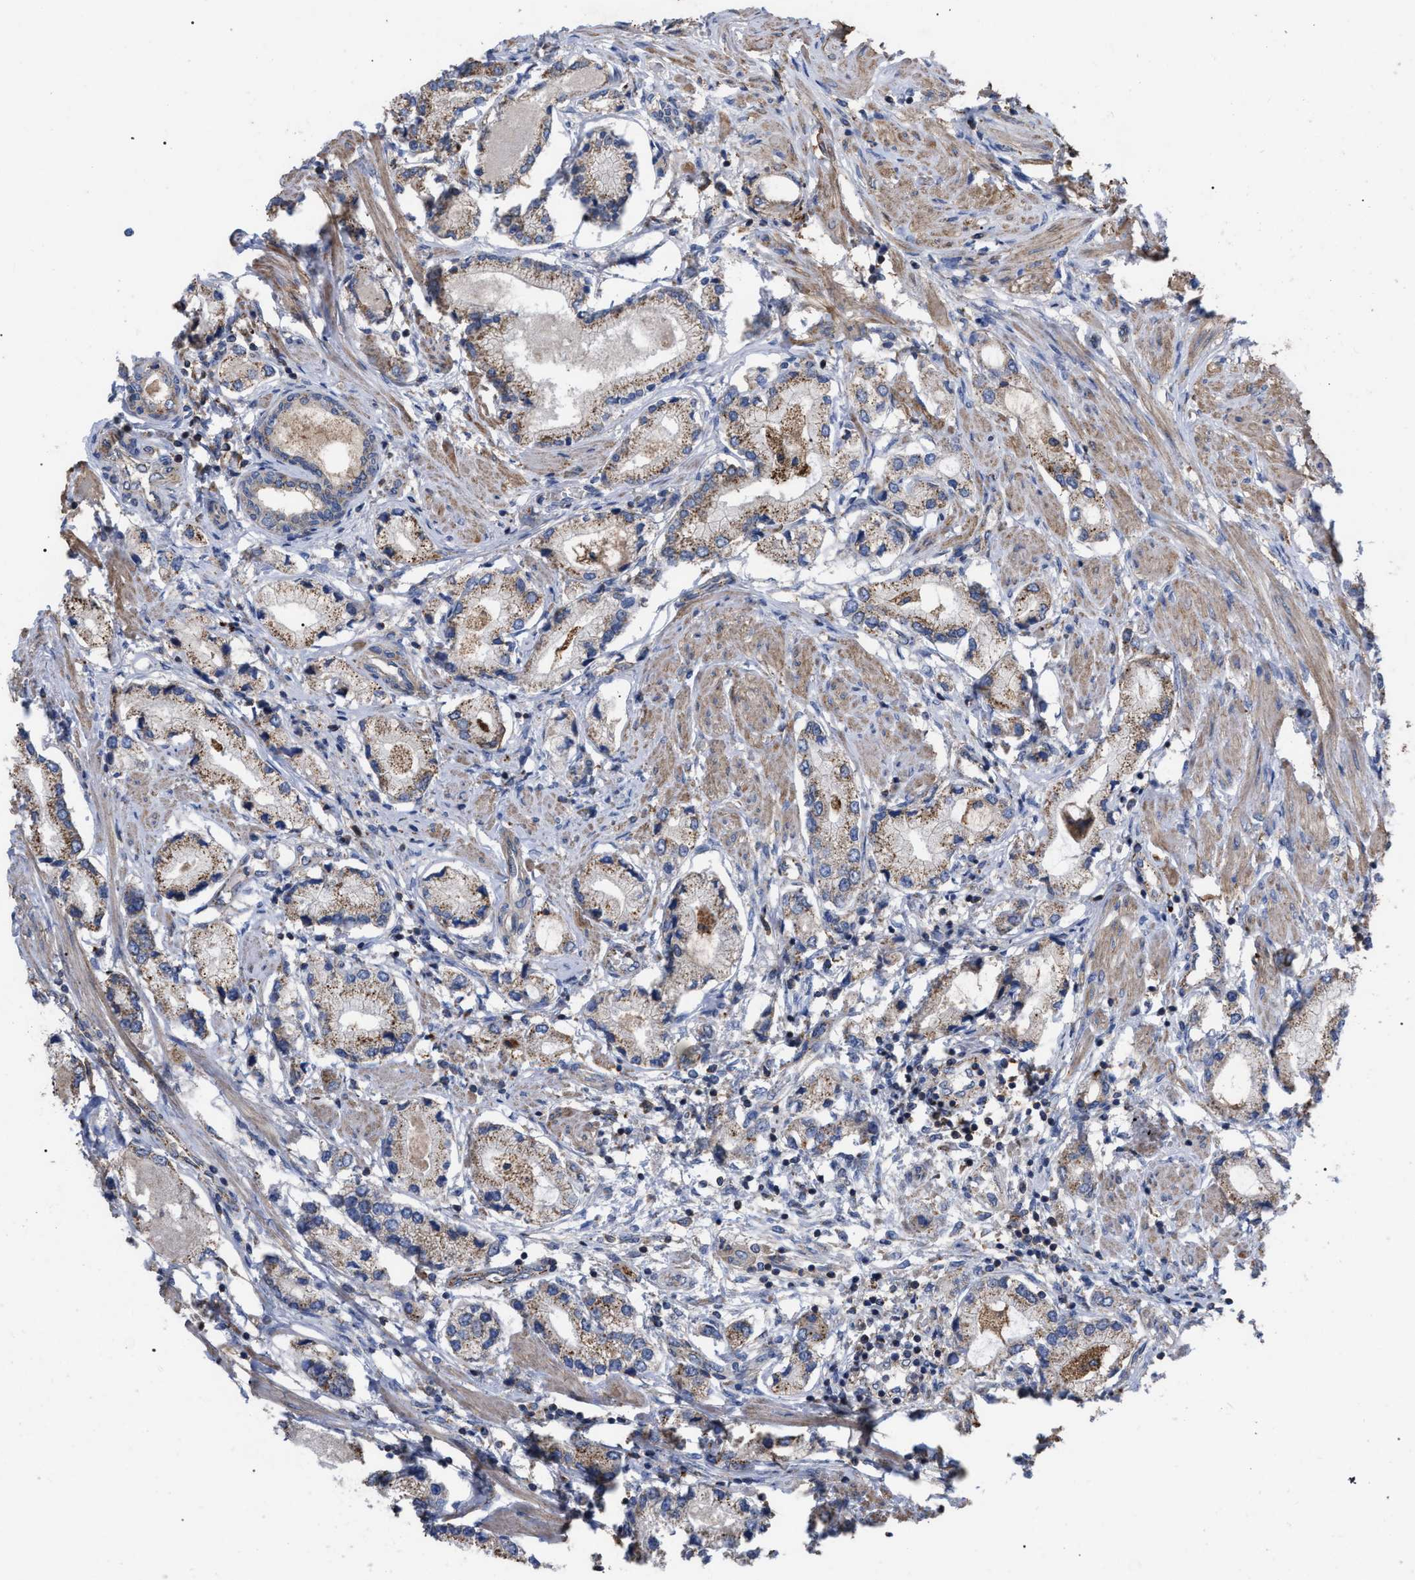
{"staining": {"intensity": "weak", "quantity": "25%-75%", "location": "cytoplasmic/membranous"}, "tissue": "prostate cancer", "cell_type": "Tumor cells", "image_type": "cancer", "snomed": [{"axis": "morphology", "description": "Adenocarcinoma, Low grade"}, {"axis": "topography", "description": "Prostate"}], "caption": "IHC image of neoplastic tissue: human prostate low-grade adenocarcinoma stained using IHC displays low levels of weak protein expression localized specifically in the cytoplasmic/membranous of tumor cells, appearing as a cytoplasmic/membranous brown color.", "gene": "FAM171A2", "patient": {"sex": "male", "age": 63}}